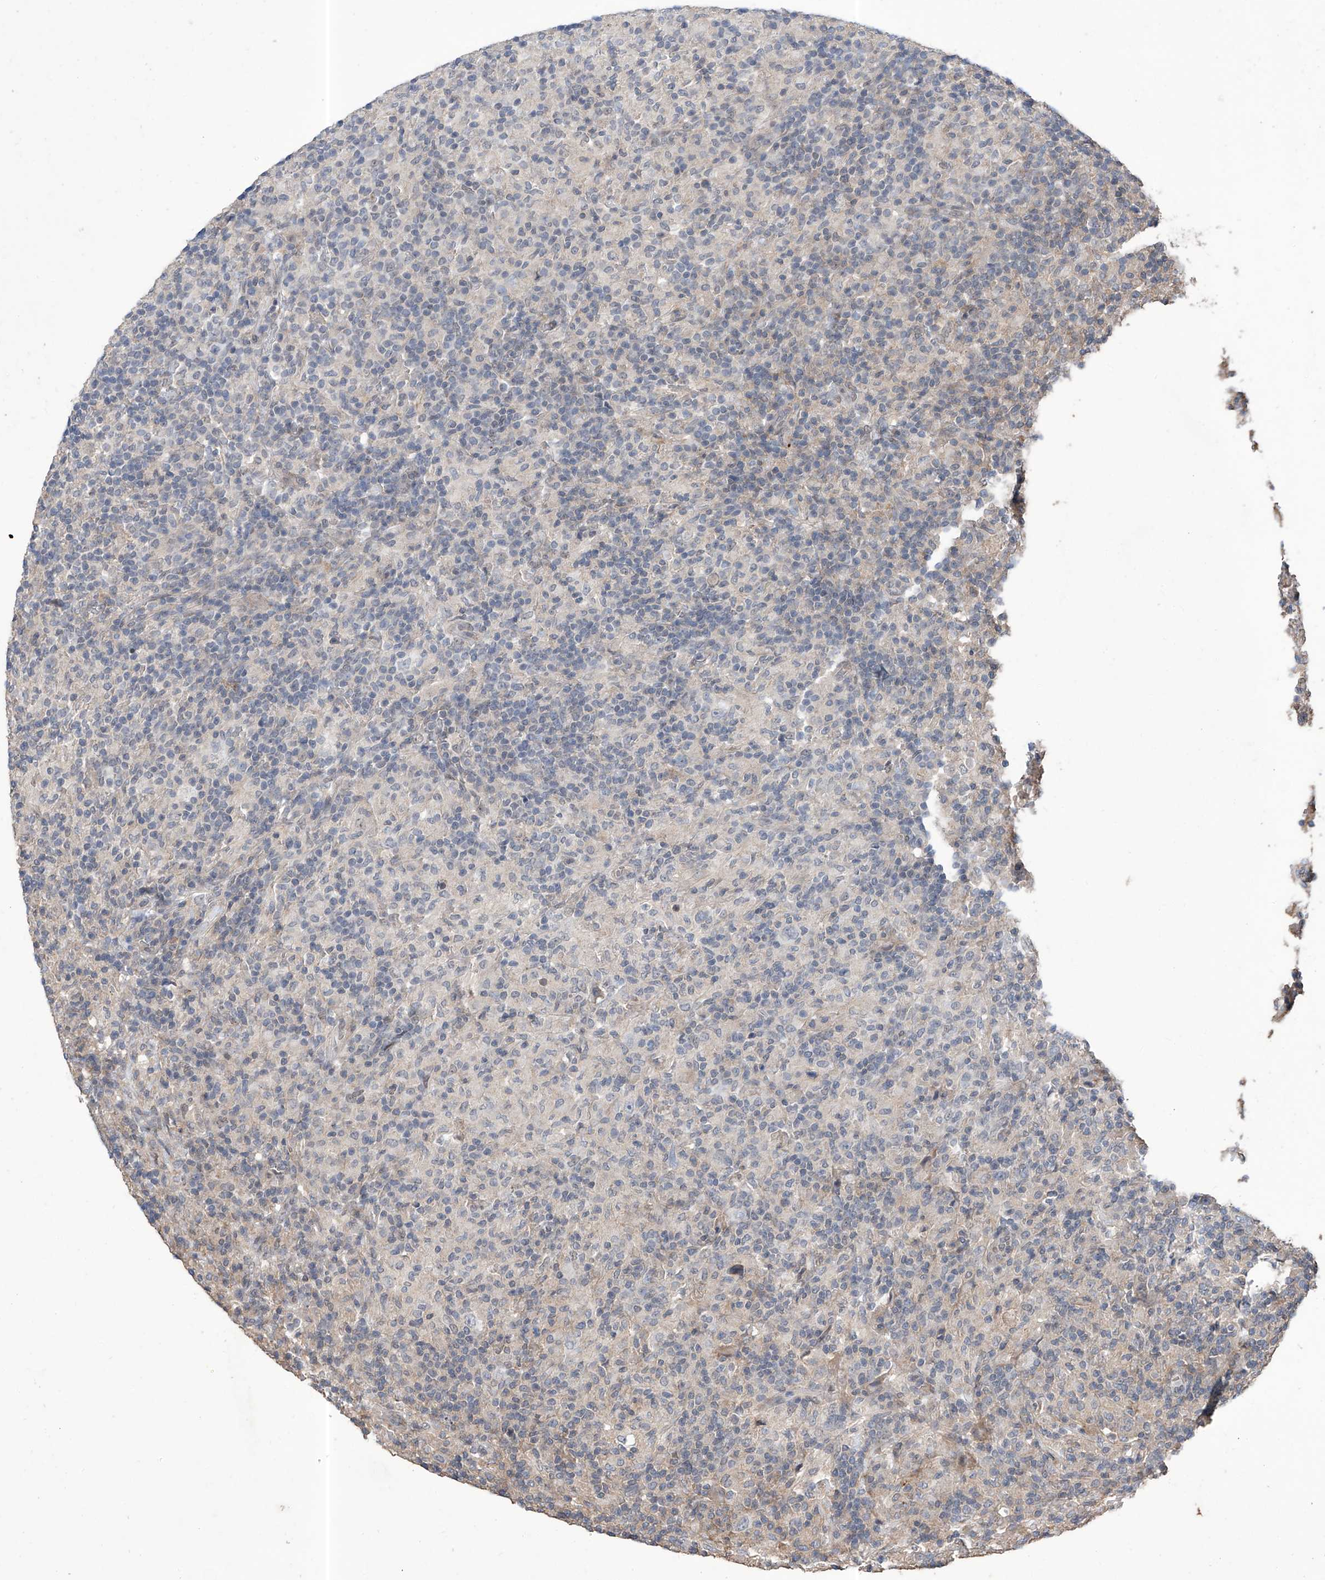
{"staining": {"intensity": "negative", "quantity": "none", "location": "none"}, "tissue": "lymphoma", "cell_type": "Tumor cells", "image_type": "cancer", "snomed": [{"axis": "morphology", "description": "Hodgkin's disease, NOS"}, {"axis": "topography", "description": "Lymph node"}], "caption": "Immunohistochemistry photomicrograph of lymphoma stained for a protein (brown), which reveals no staining in tumor cells. The staining is performed using DAB (3,3'-diaminobenzidine) brown chromogen with nuclei counter-stained in using hematoxylin.", "gene": "KIFC2", "patient": {"sex": "male", "age": 70}}